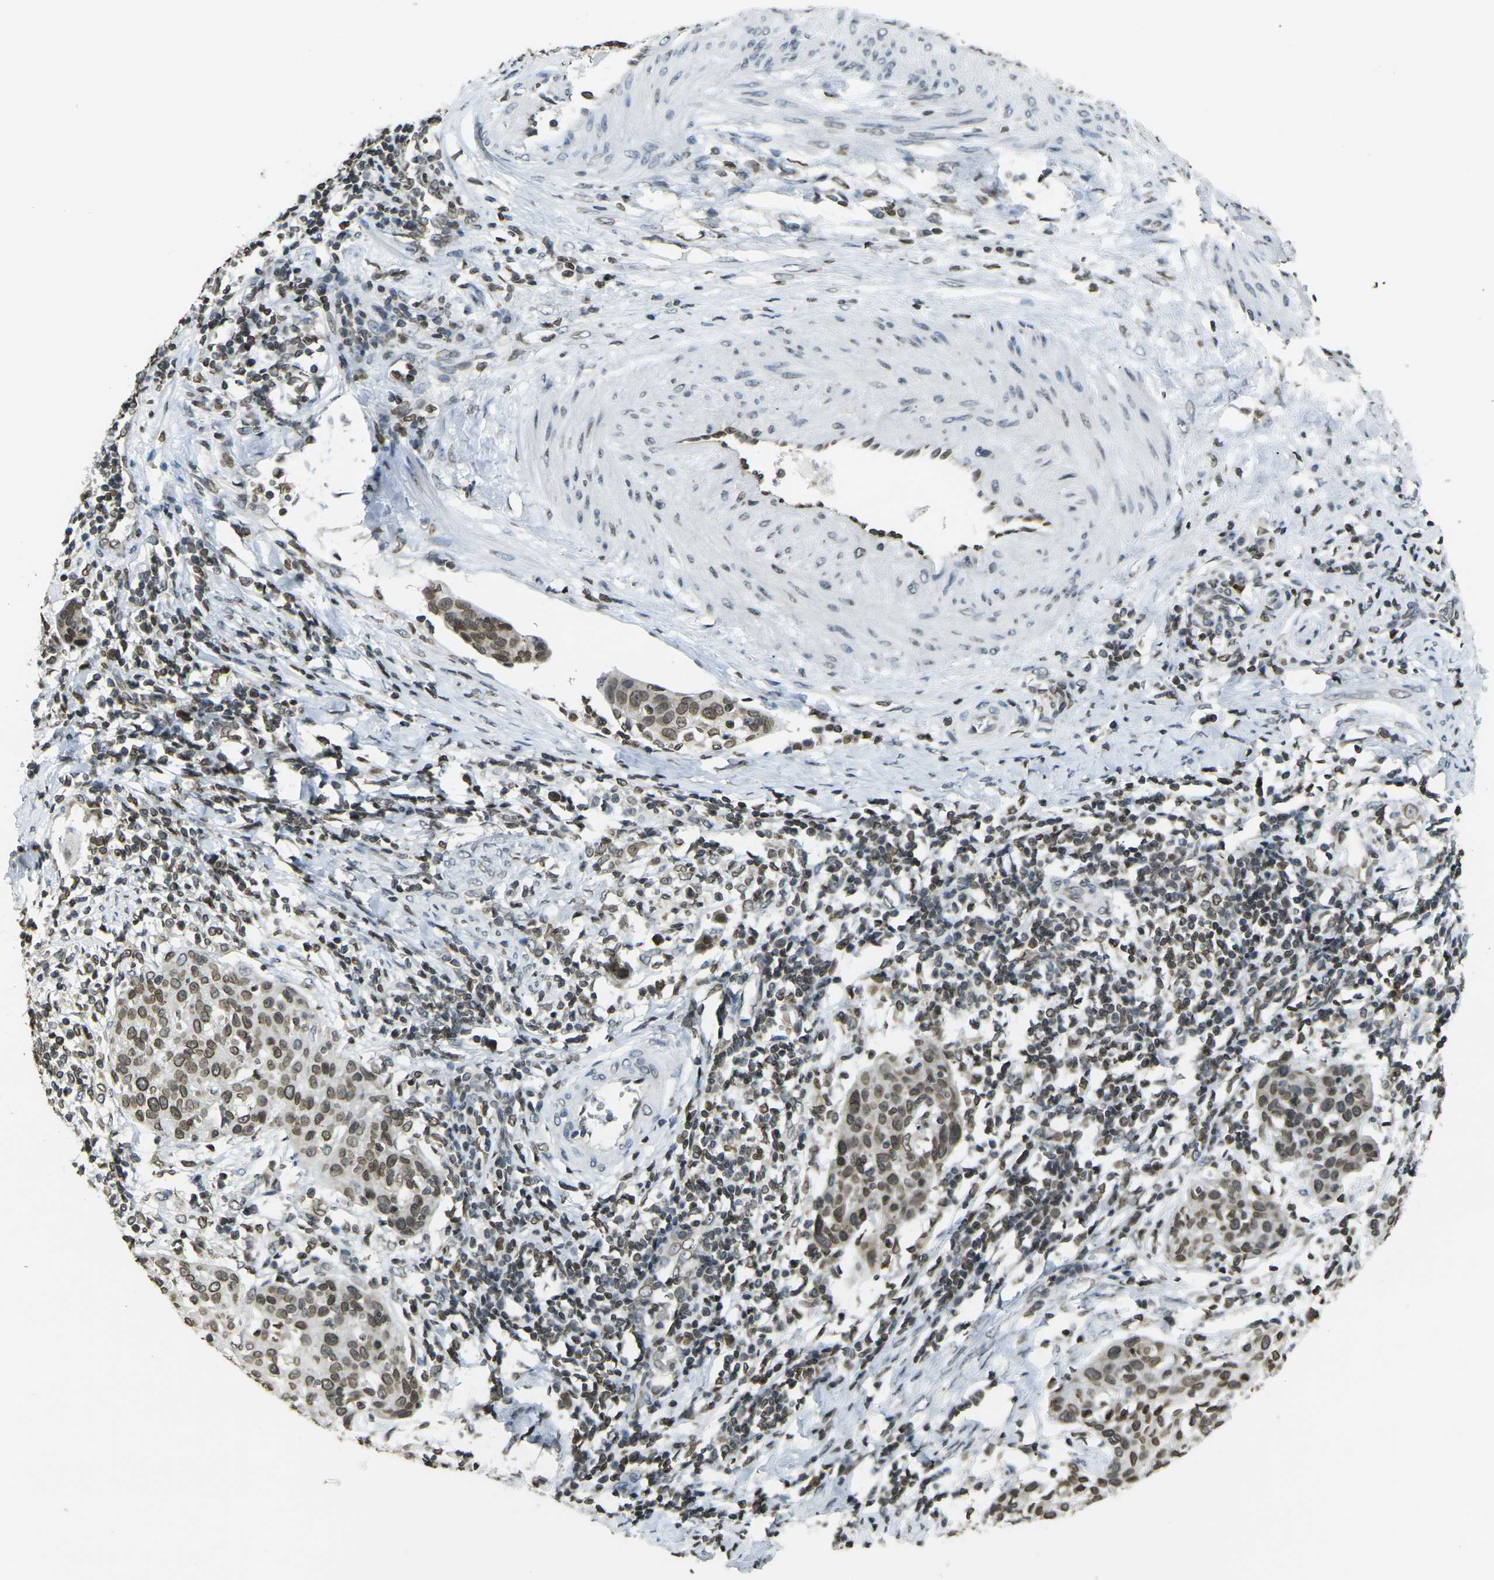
{"staining": {"intensity": "strong", "quantity": ">75%", "location": "cytoplasmic/membranous,nuclear"}, "tissue": "cervical cancer", "cell_type": "Tumor cells", "image_type": "cancer", "snomed": [{"axis": "morphology", "description": "Squamous cell carcinoma, NOS"}, {"axis": "topography", "description": "Cervix"}], "caption": "A high amount of strong cytoplasmic/membranous and nuclear staining is present in about >75% of tumor cells in cervical cancer tissue.", "gene": "BRDT", "patient": {"sex": "female", "age": 38}}